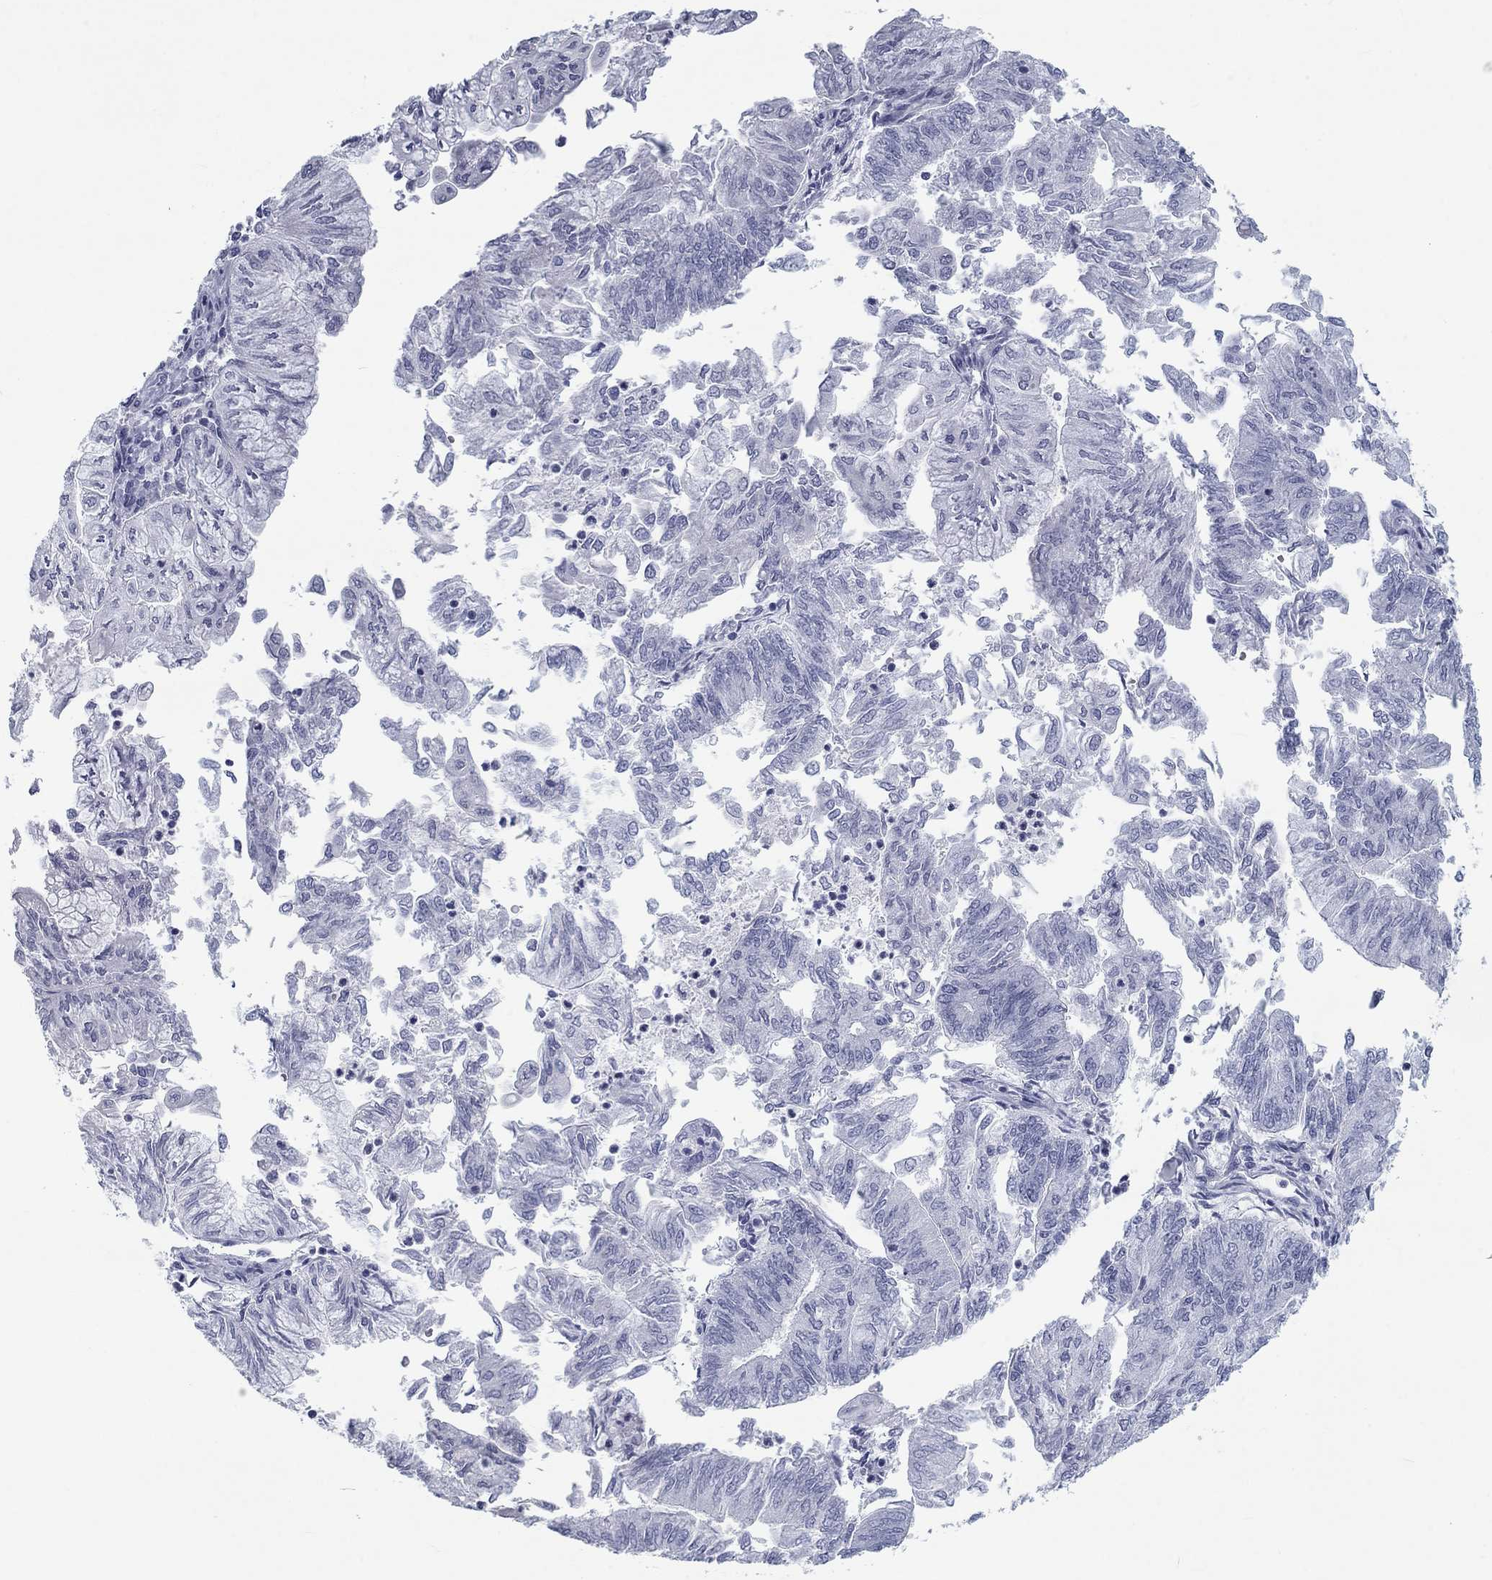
{"staining": {"intensity": "negative", "quantity": "none", "location": "none"}, "tissue": "endometrial cancer", "cell_type": "Tumor cells", "image_type": "cancer", "snomed": [{"axis": "morphology", "description": "Adenocarcinoma, NOS"}, {"axis": "topography", "description": "Endometrium"}], "caption": "An IHC micrograph of adenocarcinoma (endometrial) is shown. There is no staining in tumor cells of adenocarcinoma (endometrial). (Brightfield microscopy of DAB immunohistochemistry at high magnification).", "gene": "CALB1", "patient": {"sex": "female", "age": 59}}